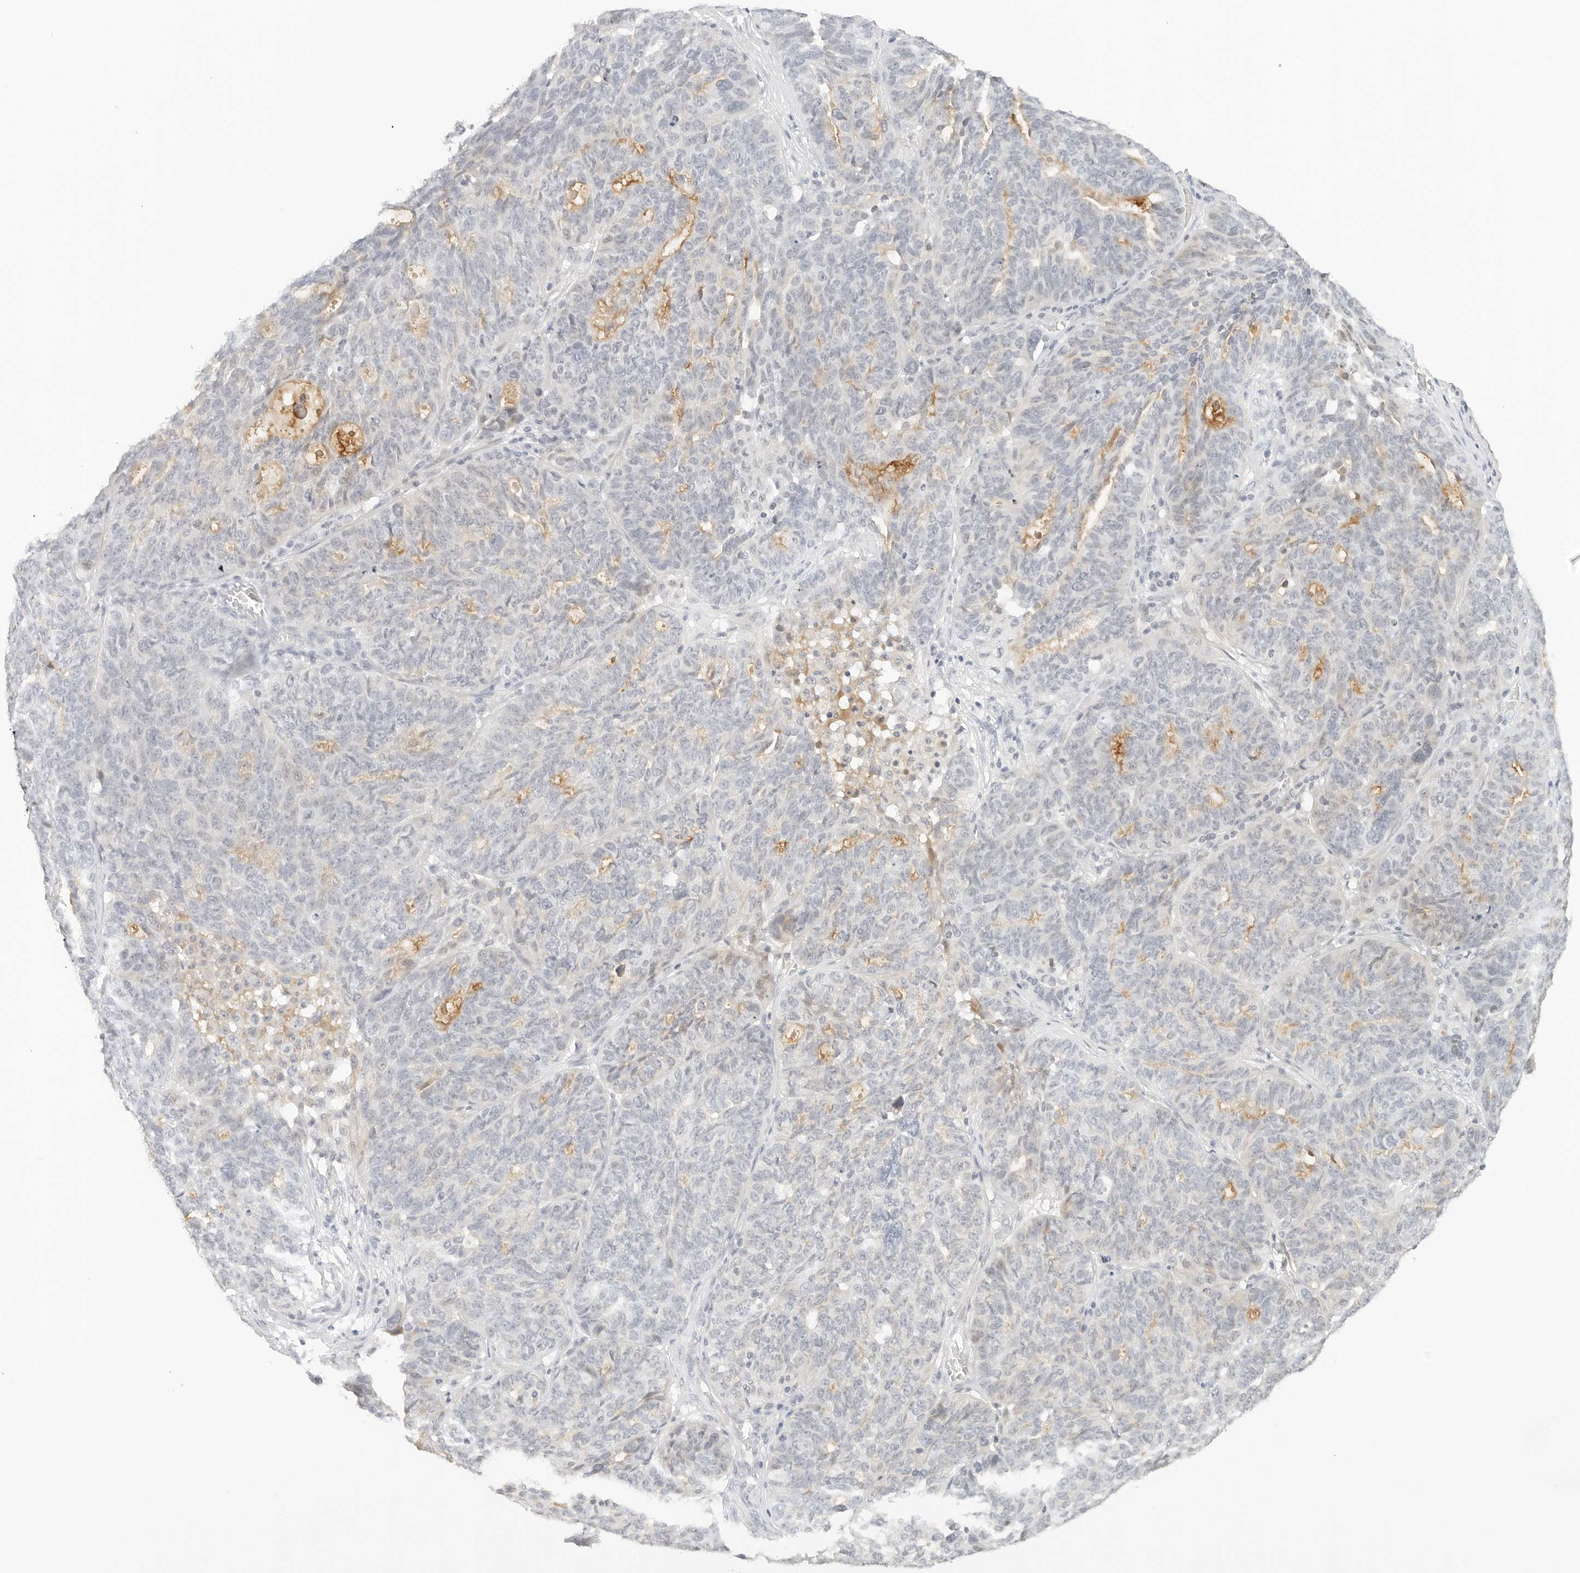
{"staining": {"intensity": "negative", "quantity": "none", "location": "none"}, "tissue": "ovarian cancer", "cell_type": "Tumor cells", "image_type": "cancer", "snomed": [{"axis": "morphology", "description": "Cystadenocarcinoma, serous, NOS"}, {"axis": "topography", "description": "Ovary"}], "caption": "Ovarian cancer was stained to show a protein in brown. There is no significant positivity in tumor cells. (Immunohistochemistry, brightfield microscopy, high magnification).", "gene": "NEO1", "patient": {"sex": "female", "age": 59}}